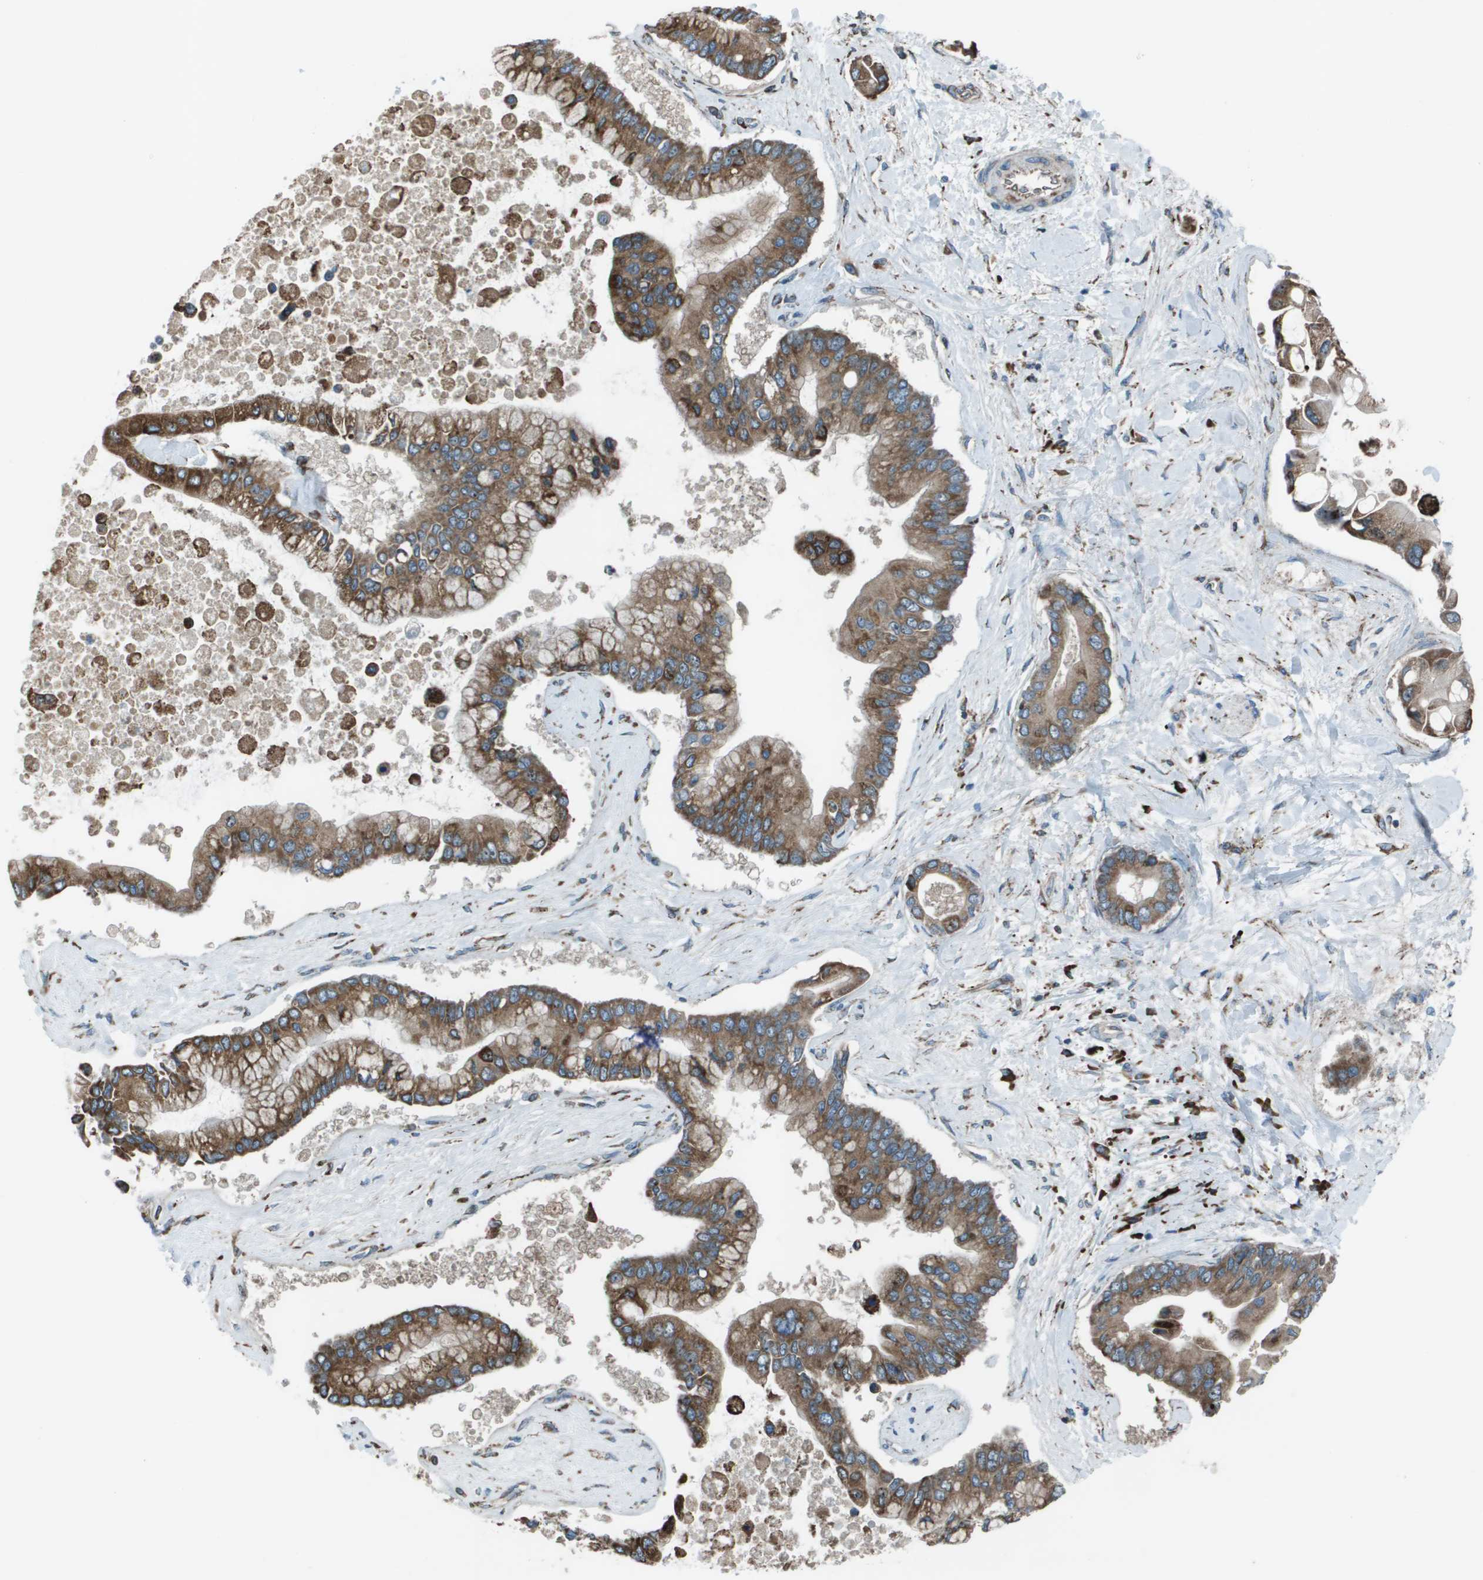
{"staining": {"intensity": "moderate", "quantity": ">75%", "location": "cytoplasmic/membranous"}, "tissue": "liver cancer", "cell_type": "Tumor cells", "image_type": "cancer", "snomed": [{"axis": "morphology", "description": "Cholangiocarcinoma"}, {"axis": "topography", "description": "Liver"}], "caption": "Liver cancer stained with a brown dye reveals moderate cytoplasmic/membranous positive positivity in approximately >75% of tumor cells.", "gene": "UTS2", "patient": {"sex": "male", "age": 50}}